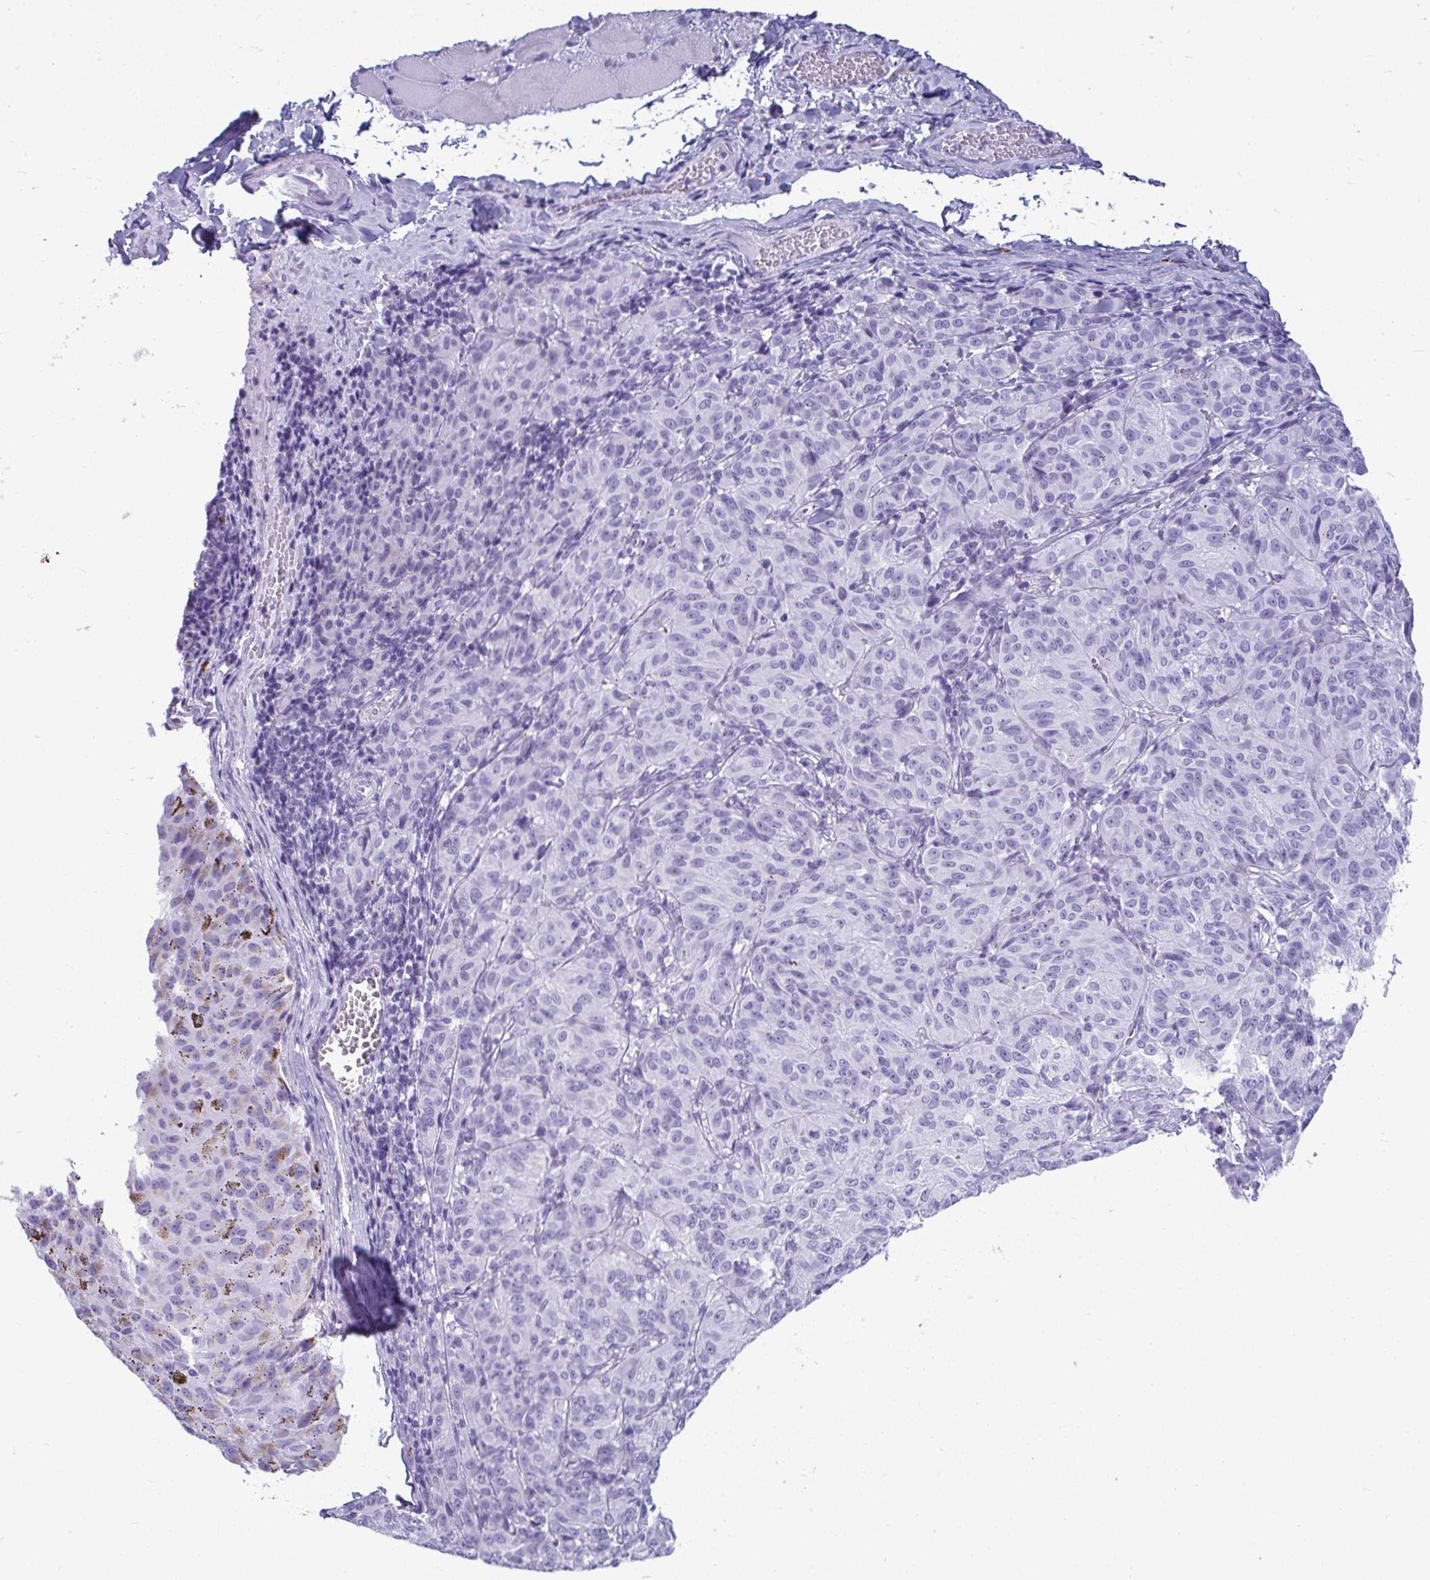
{"staining": {"intensity": "negative", "quantity": "none", "location": "none"}, "tissue": "melanoma", "cell_type": "Tumor cells", "image_type": "cancer", "snomed": [{"axis": "morphology", "description": "Malignant melanoma, NOS"}, {"axis": "topography", "description": "Skin"}], "caption": "Immunohistochemistry of malignant melanoma reveals no expression in tumor cells. (DAB immunohistochemistry (IHC), high magnification).", "gene": "CLGN", "patient": {"sex": "female", "age": 72}}